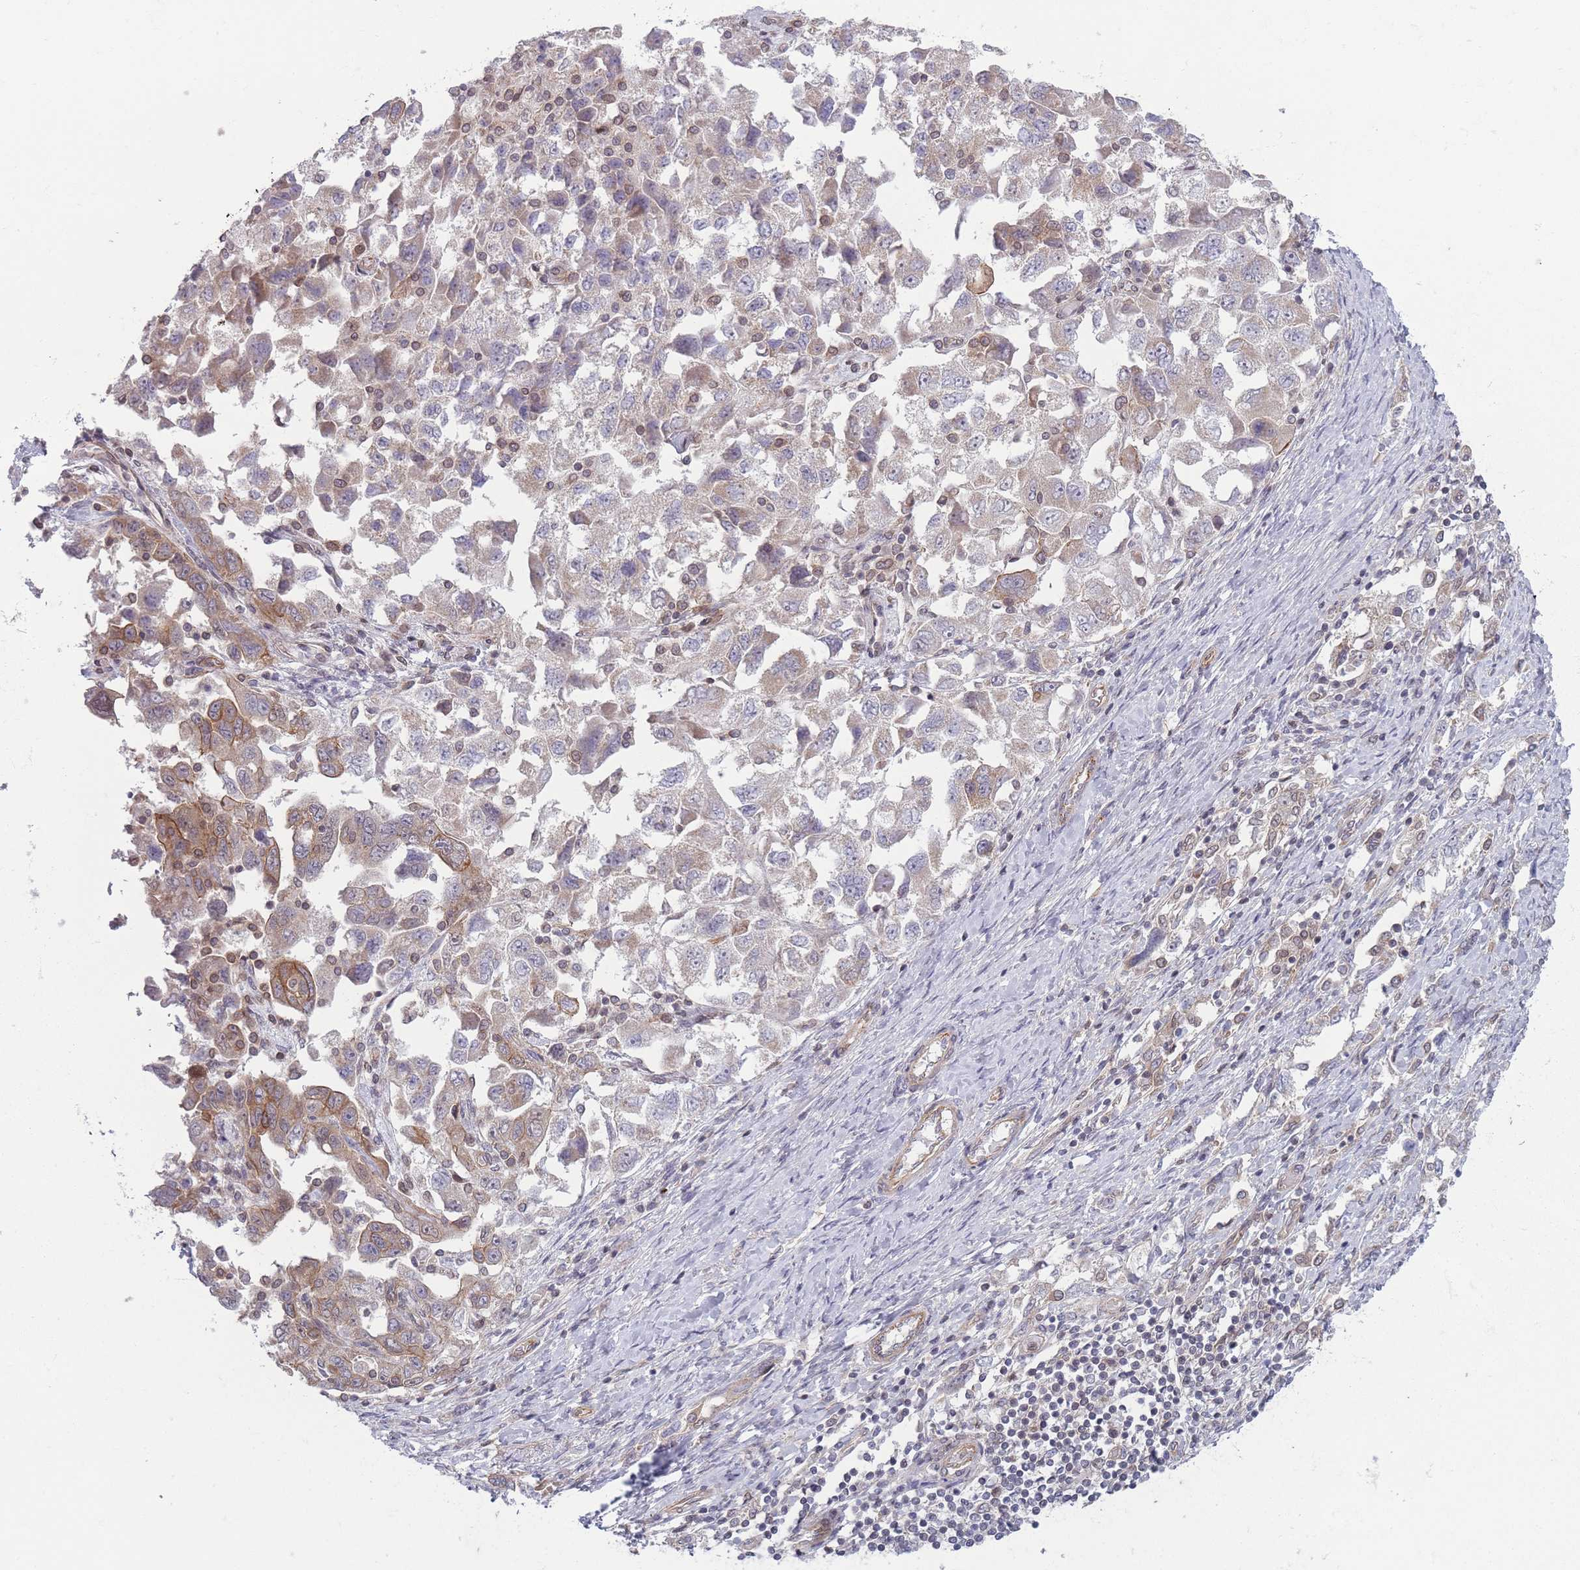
{"staining": {"intensity": "moderate", "quantity": "<25%", "location": "cytoplasmic/membranous"}, "tissue": "ovarian cancer", "cell_type": "Tumor cells", "image_type": "cancer", "snomed": [{"axis": "morphology", "description": "Carcinoma, NOS"}, {"axis": "morphology", "description": "Cystadenocarcinoma, serous, NOS"}, {"axis": "topography", "description": "Ovary"}], "caption": "This is a photomicrograph of immunohistochemistry (IHC) staining of serous cystadenocarcinoma (ovarian), which shows moderate staining in the cytoplasmic/membranous of tumor cells.", "gene": "VRK2", "patient": {"sex": "female", "age": 69}}